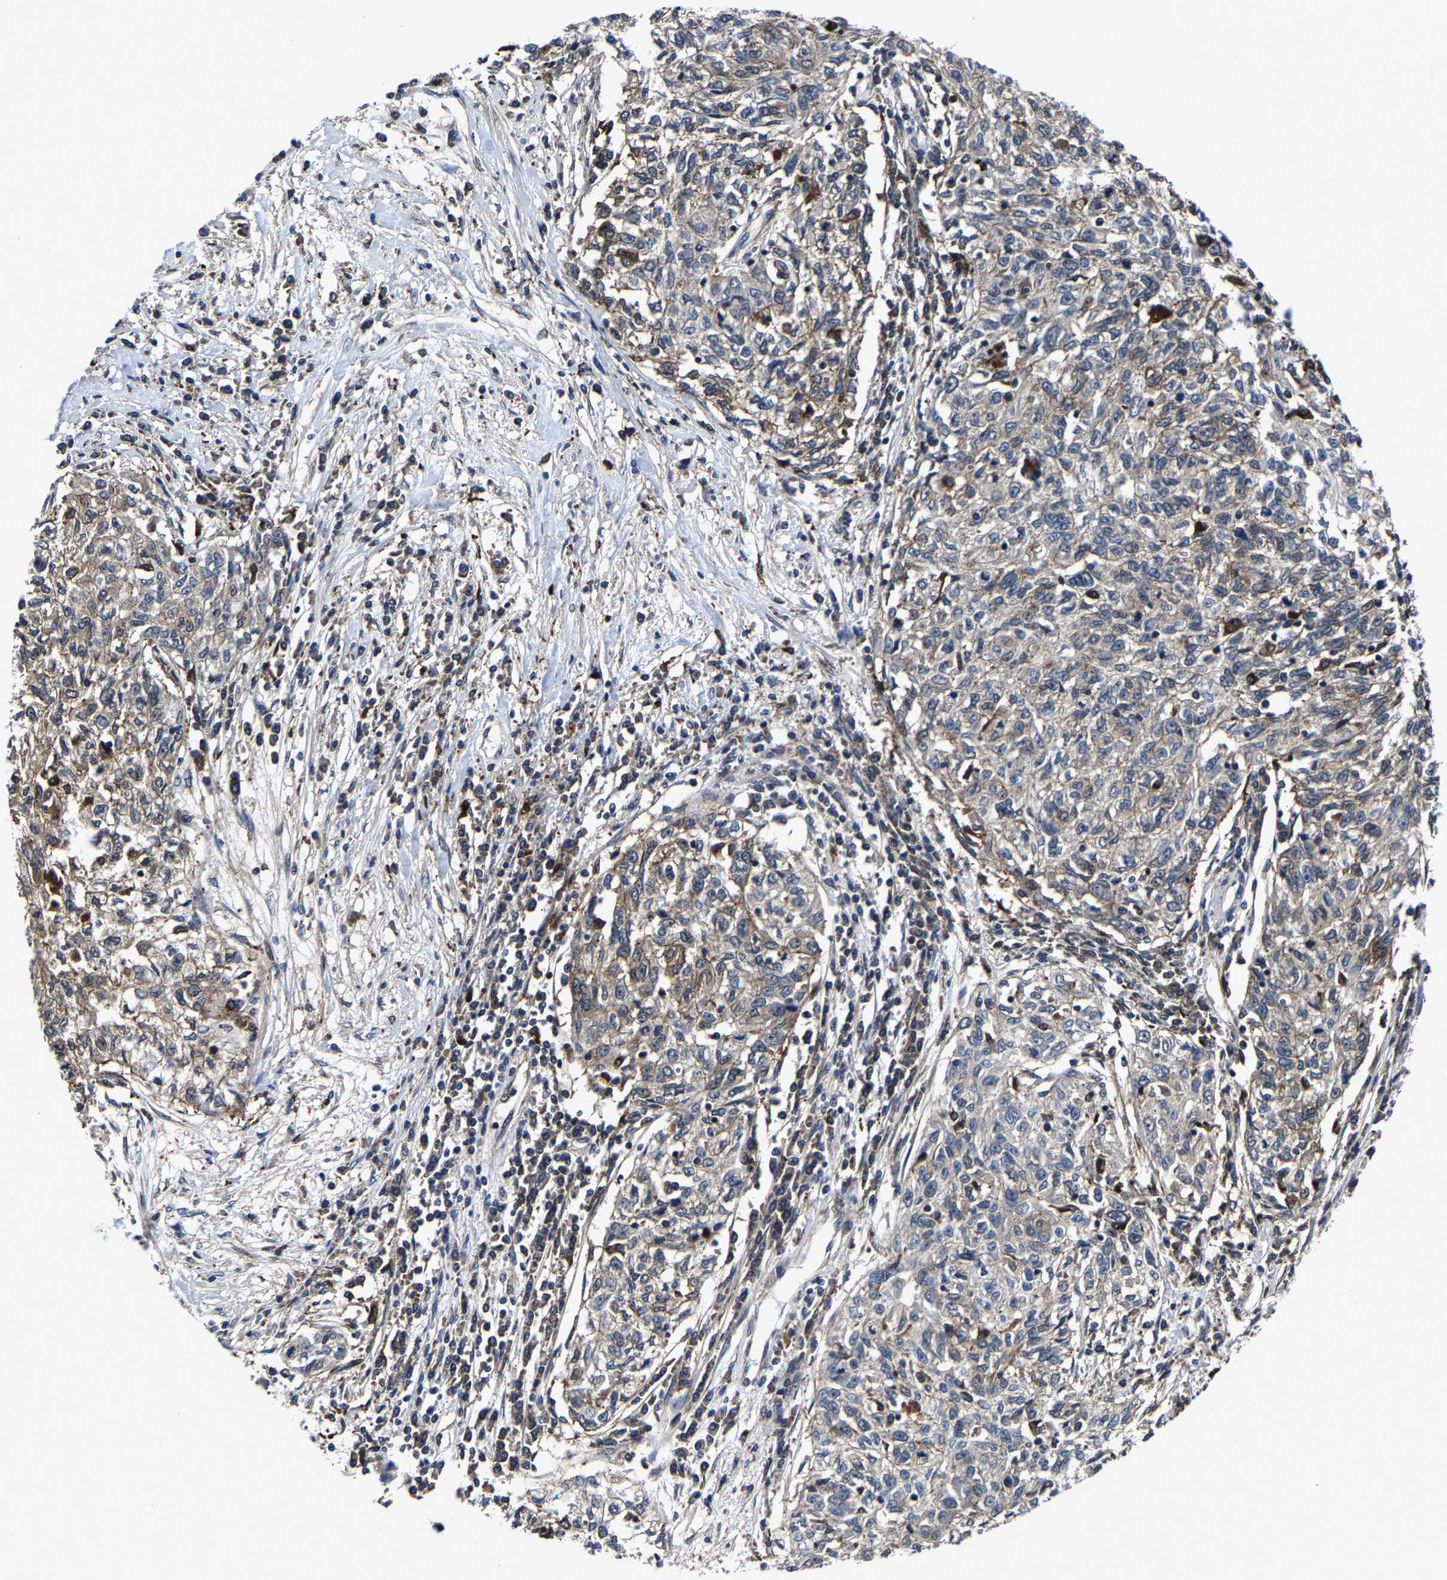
{"staining": {"intensity": "weak", "quantity": "<25%", "location": "cytoplasmic/membranous"}, "tissue": "cervical cancer", "cell_type": "Tumor cells", "image_type": "cancer", "snomed": [{"axis": "morphology", "description": "Squamous cell carcinoma, NOS"}, {"axis": "topography", "description": "Cervix"}], "caption": "High magnification brightfield microscopy of squamous cell carcinoma (cervical) stained with DAB (brown) and counterstained with hematoxylin (blue): tumor cells show no significant positivity.", "gene": "ZCCHC7", "patient": {"sex": "female", "age": 57}}